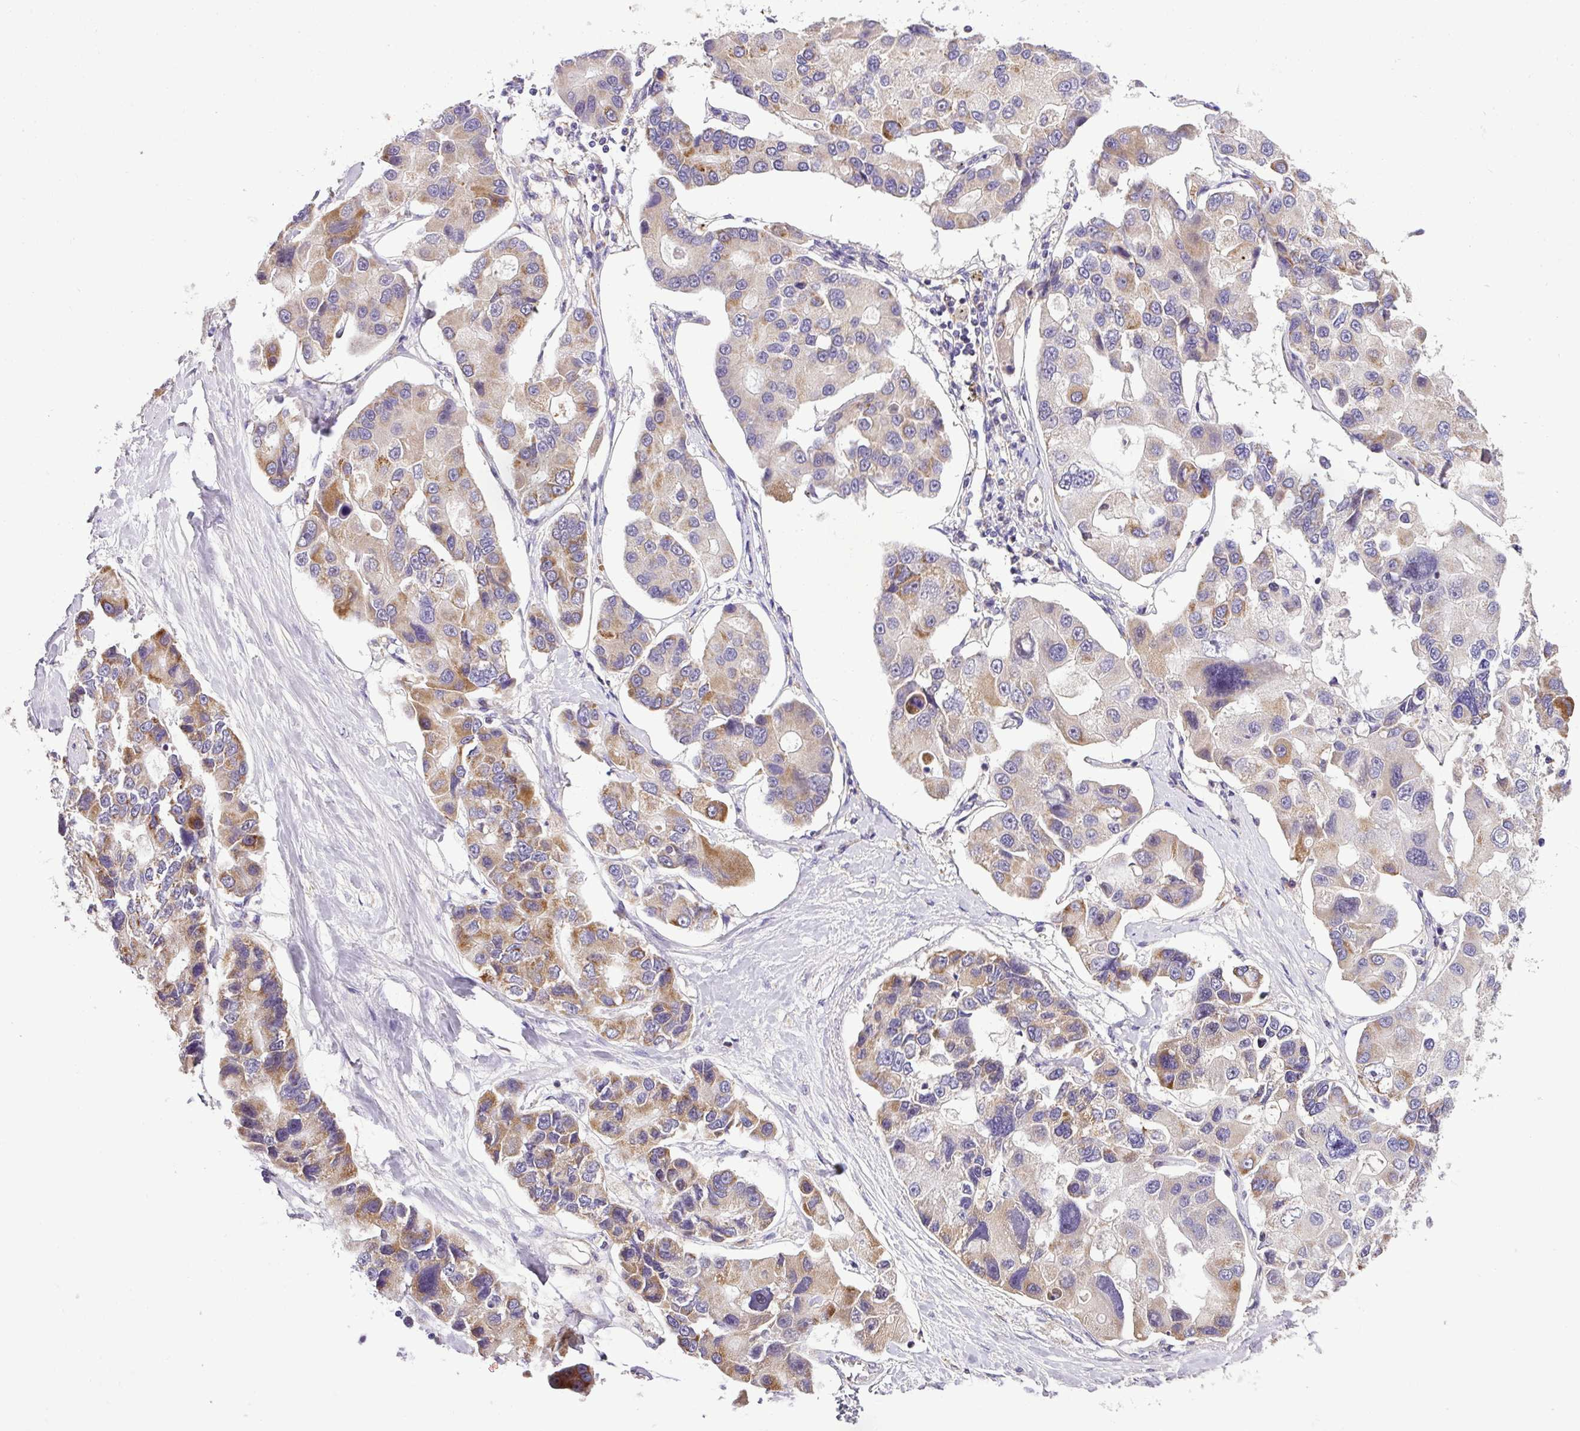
{"staining": {"intensity": "moderate", "quantity": ">75%", "location": "cytoplasmic/membranous"}, "tissue": "lung cancer", "cell_type": "Tumor cells", "image_type": "cancer", "snomed": [{"axis": "morphology", "description": "Adenocarcinoma, NOS"}, {"axis": "topography", "description": "Lung"}], "caption": "Immunohistochemical staining of human lung cancer (adenocarcinoma) reveals medium levels of moderate cytoplasmic/membranous staining in approximately >75% of tumor cells.", "gene": "ZNF513", "patient": {"sex": "female", "age": 54}}